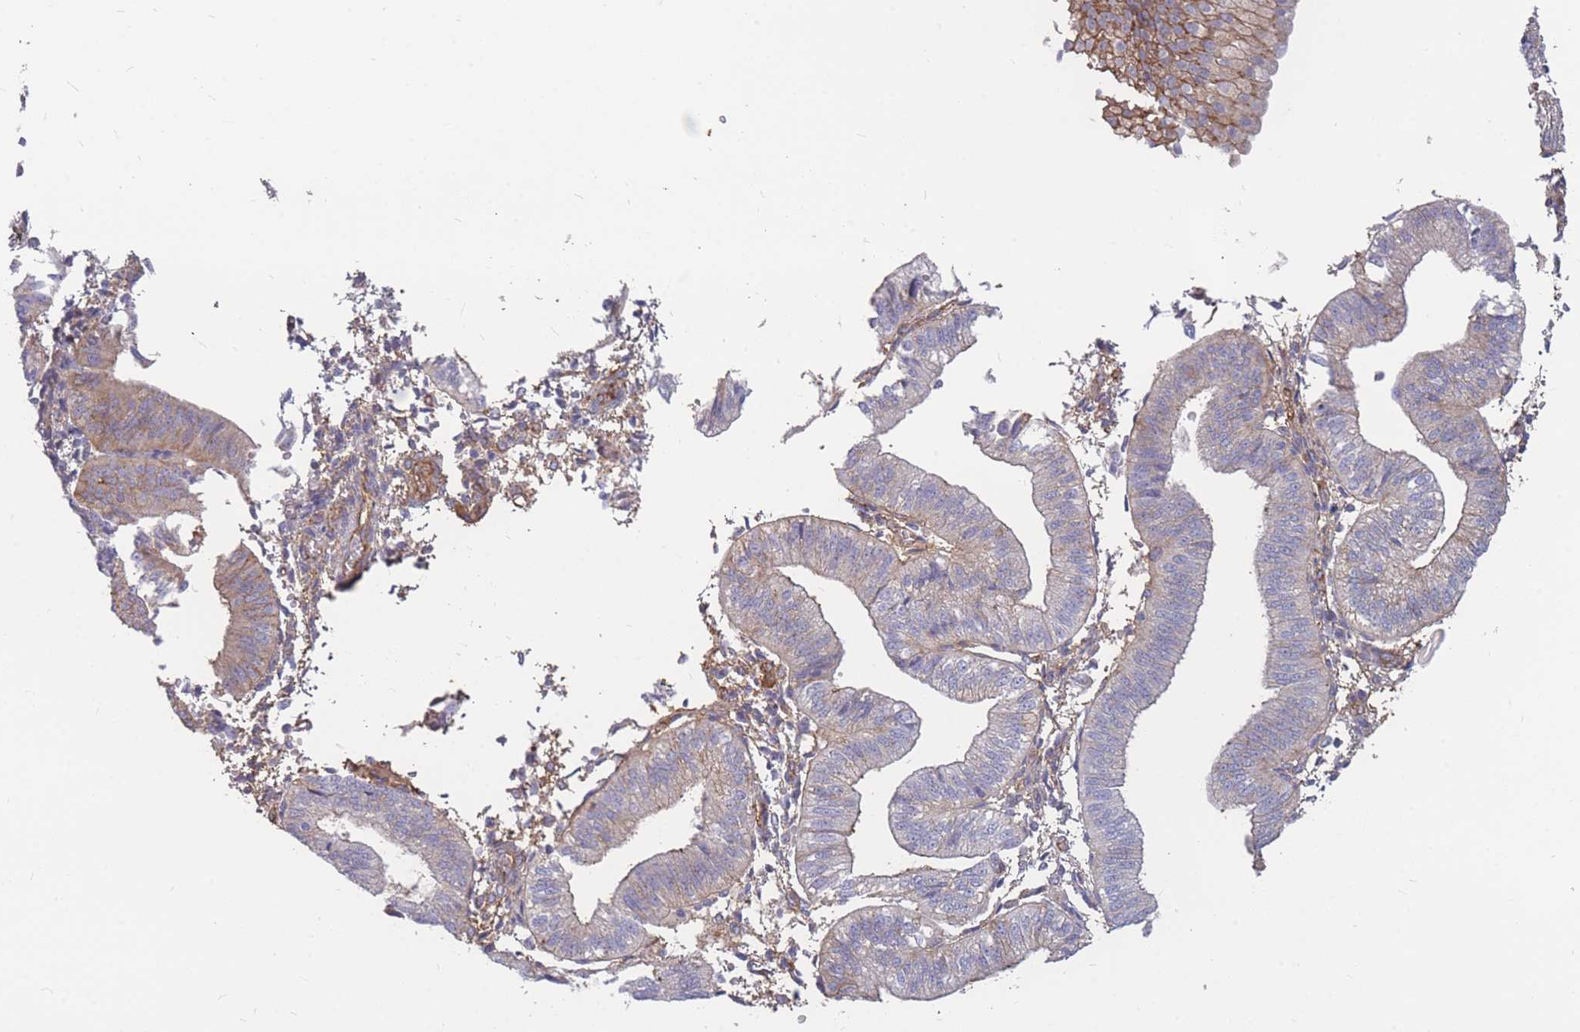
{"staining": {"intensity": "moderate", "quantity": "<25%", "location": "cytoplasmic/membranous"}, "tissue": "endometrium", "cell_type": "Cells in endometrial stroma", "image_type": "normal", "snomed": [{"axis": "morphology", "description": "Normal tissue, NOS"}, {"axis": "topography", "description": "Endometrium"}], "caption": "DAB (3,3'-diaminobenzidine) immunohistochemical staining of unremarkable endometrium shows moderate cytoplasmic/membranous protein positivity in about <25% of cells in endometrial stroma.", "gene": "GNA11", "patient": {"sex": "female", "age": 34}}